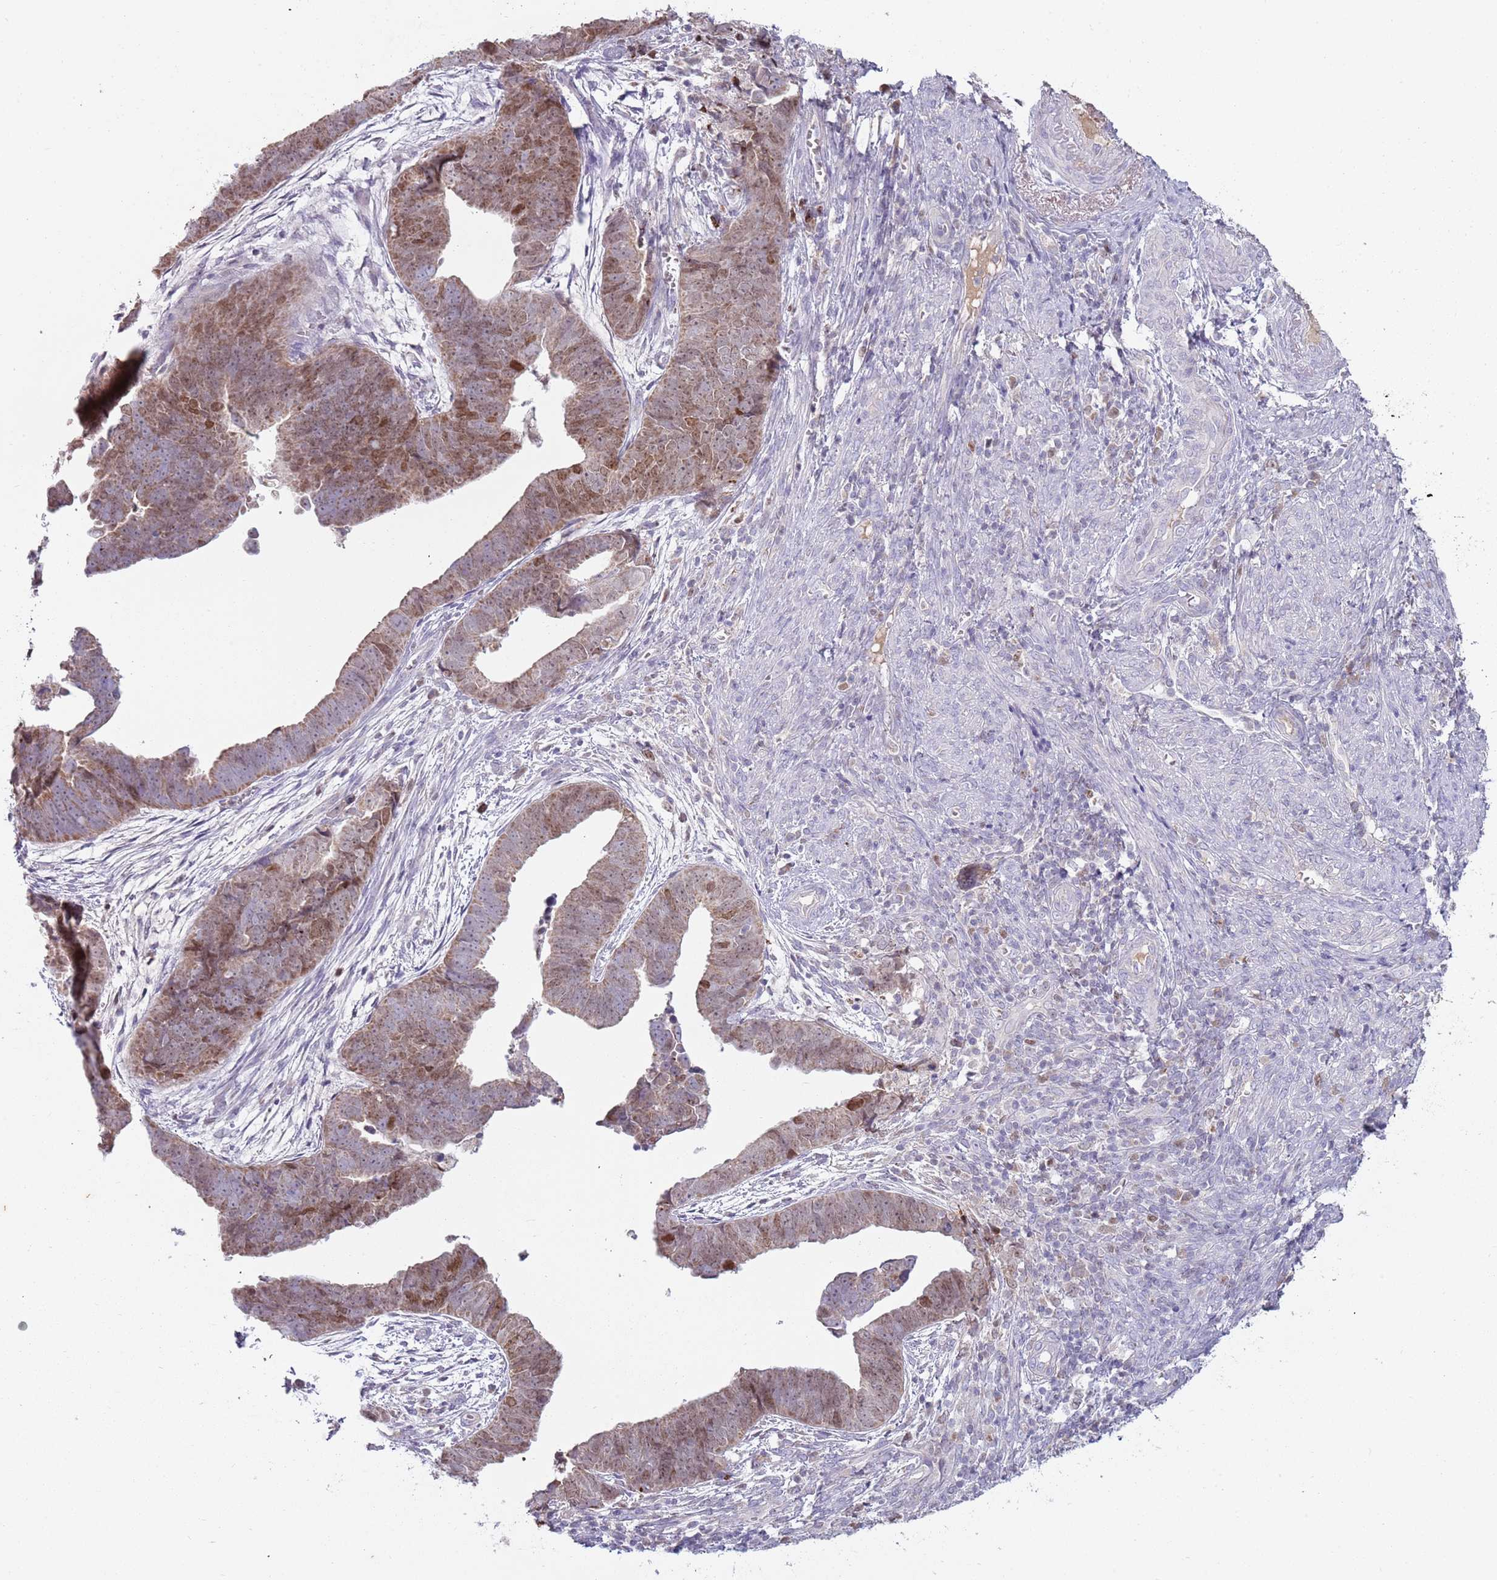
{"staining": {"intensity": "moderate", "quantity": ">75%", "location": "cytoplasmic/membranous"}, "tissue": "endometrial cancer", "cell_type": "Tumor cells", "image_type": "cancer", "snomed": [{"axis": "morphology", "description": "Adenocarcinoma, NOS"}, {"axis": "topography", "description": "Endometrium"}], "caption": "Immunohistochemical staining of endometrial adenocarcinoma shows medium levels of moderate cytoplasmic/membranous expression in about >75% of tumor cells.", "gene": "SYS1", "patient": {"sex": "female", "age": 75}}